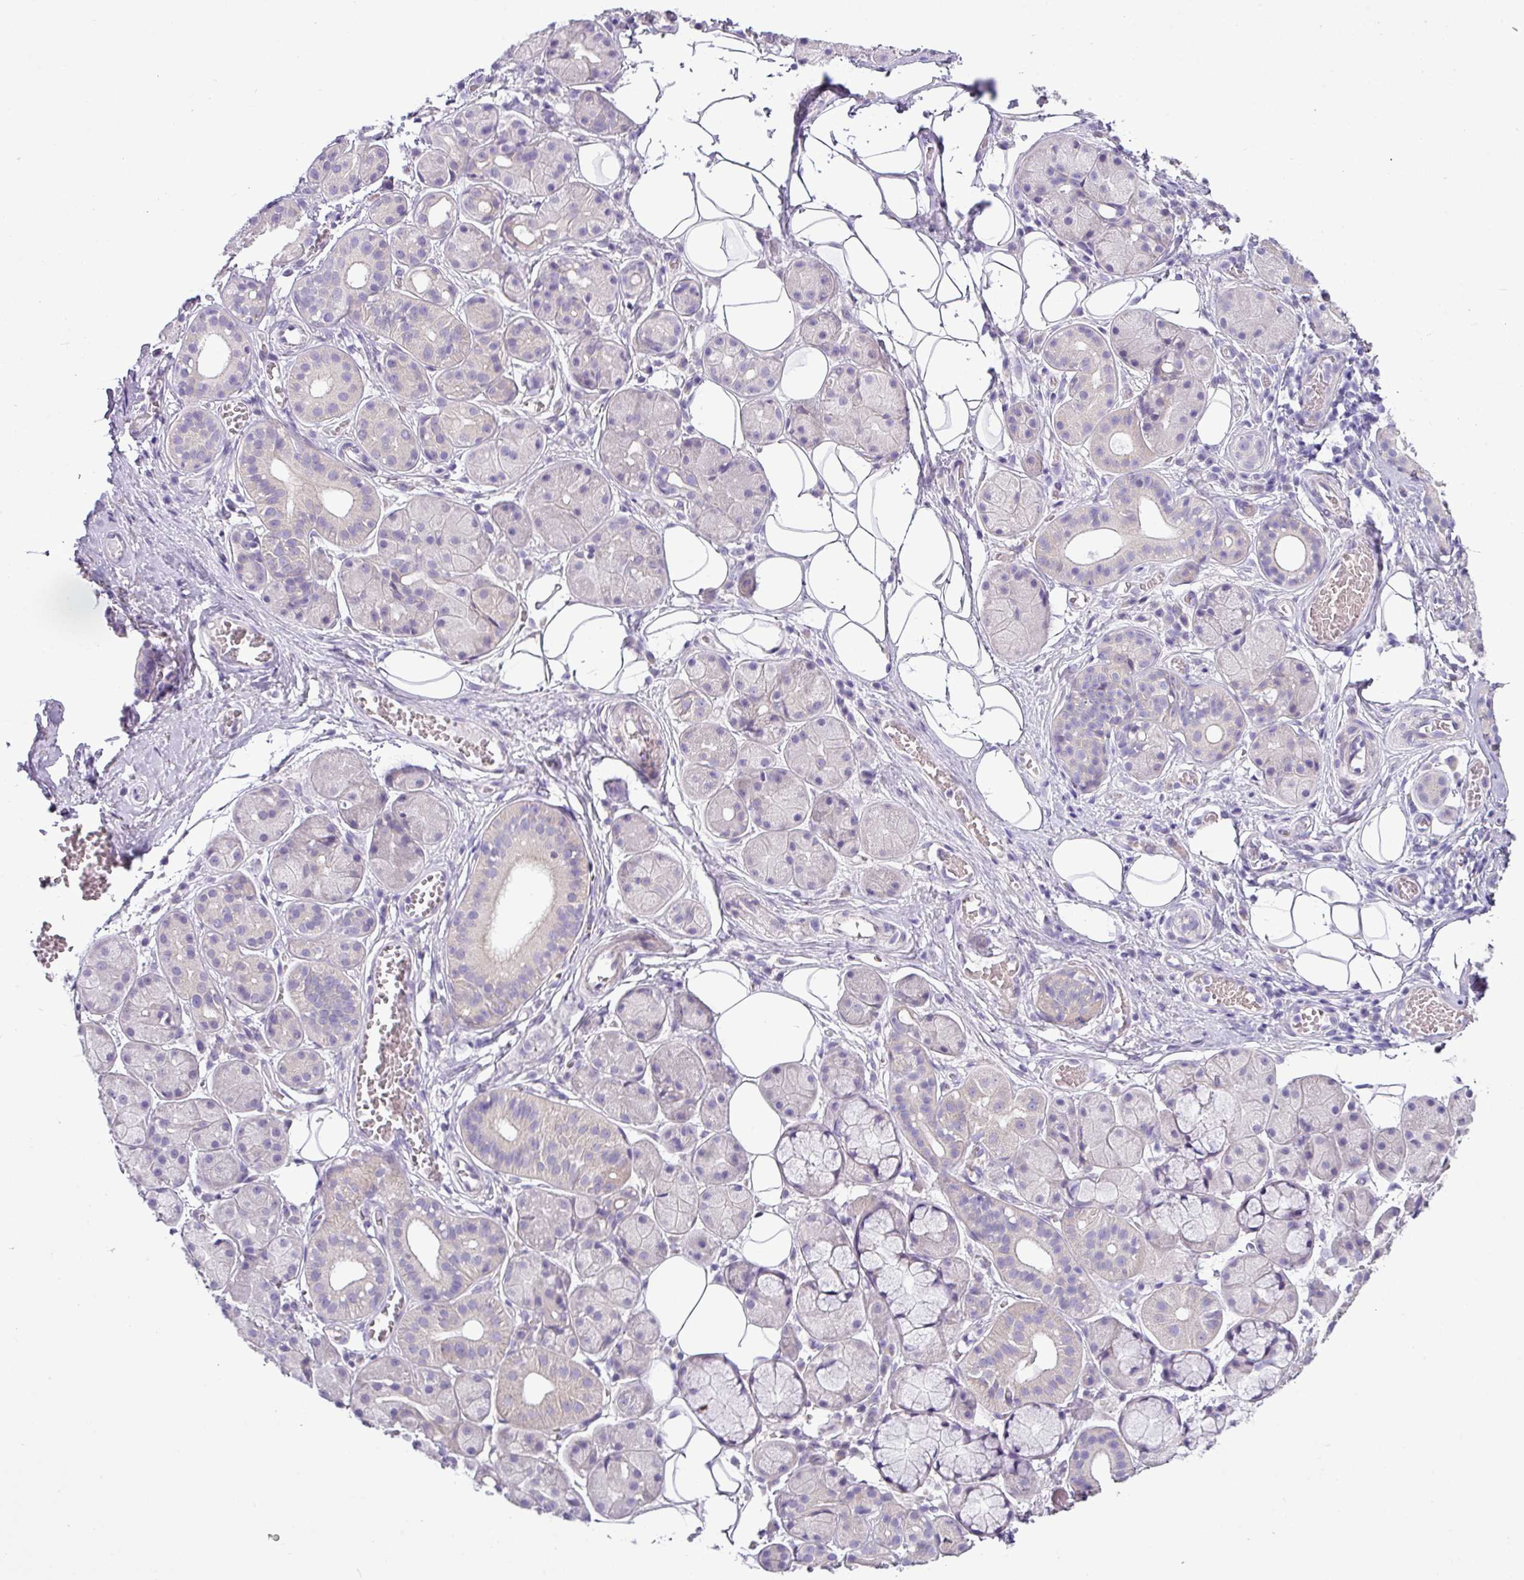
{"staining": {"intensity": "weak", "quantity": "<25%", "location": "cytoplasmic/membranous"}, "tissue": "salivary gland", "cell_type": "Glandular cells", "image_type": "normal", "snomed": [{"axis": "morphology", "description": "Squamous cell carcinoma, NOS"}, {"axis": "topography", "description": "Skin"}, {"axis": "topography", "description": "Head-Neck"}], "caption": "IHC micrograph of unremarkable salivary gland: human salivary gland stained with DAB reveals no significant protein expression in glandular cells. (DAB immunohistochemistry with hematoxylin counter stain).", "gene": "TOR1AIP2", "patient": {"sex": "male", "age": 80}}